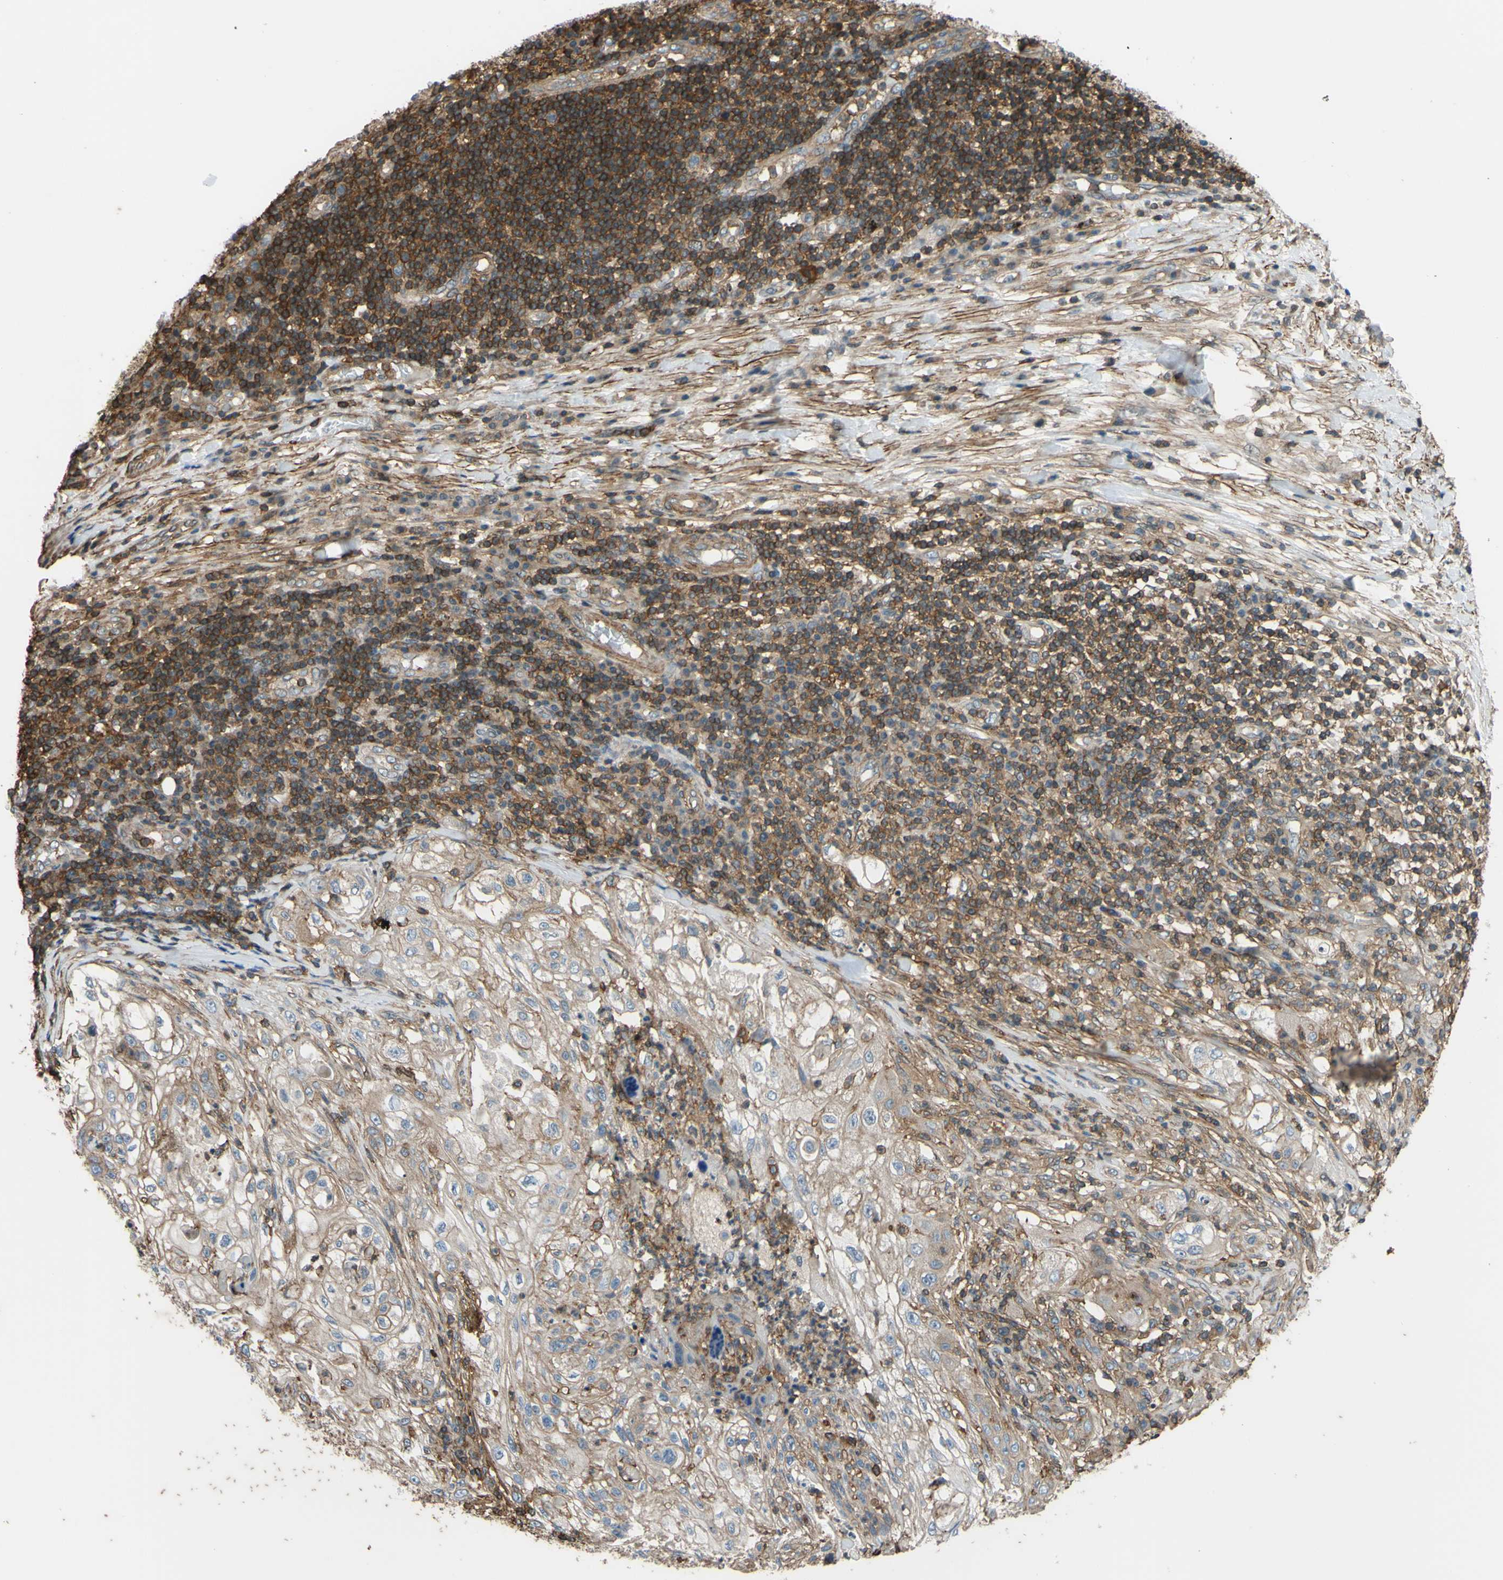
{"staining": {"intensity": "moderate", "quantity": ">75%", "location": "cytoplasmic/membranous"}, "tissue": "lung cancer", "cell_type": "Tumor cells", "image_type": "cancer", "snomed": [{"axis": "morphology", "description": "Inflammation, NOS"}, {"axis": "morphology", "description": "Squamous cell carcinoma, NOS"}, {"axis": "topography", "description": "Lymph node"}, {"axis": "topography", "description": "Soft tissue"}, {"axis": "topography", "description": "Lung"}], "caption": "A medium amount of moderate cytoplasmic/membranous expression is present in approximately >75% of tumor cells in lung cancer tissue. The staining was performed using DAB (3,3'-diaminobenzidine), with brown indicating positive protein expression. Nuclei are stained blue with hematoxylin.", "gene": "ADD3", "patient": {"sex": "male", "age": 66}}